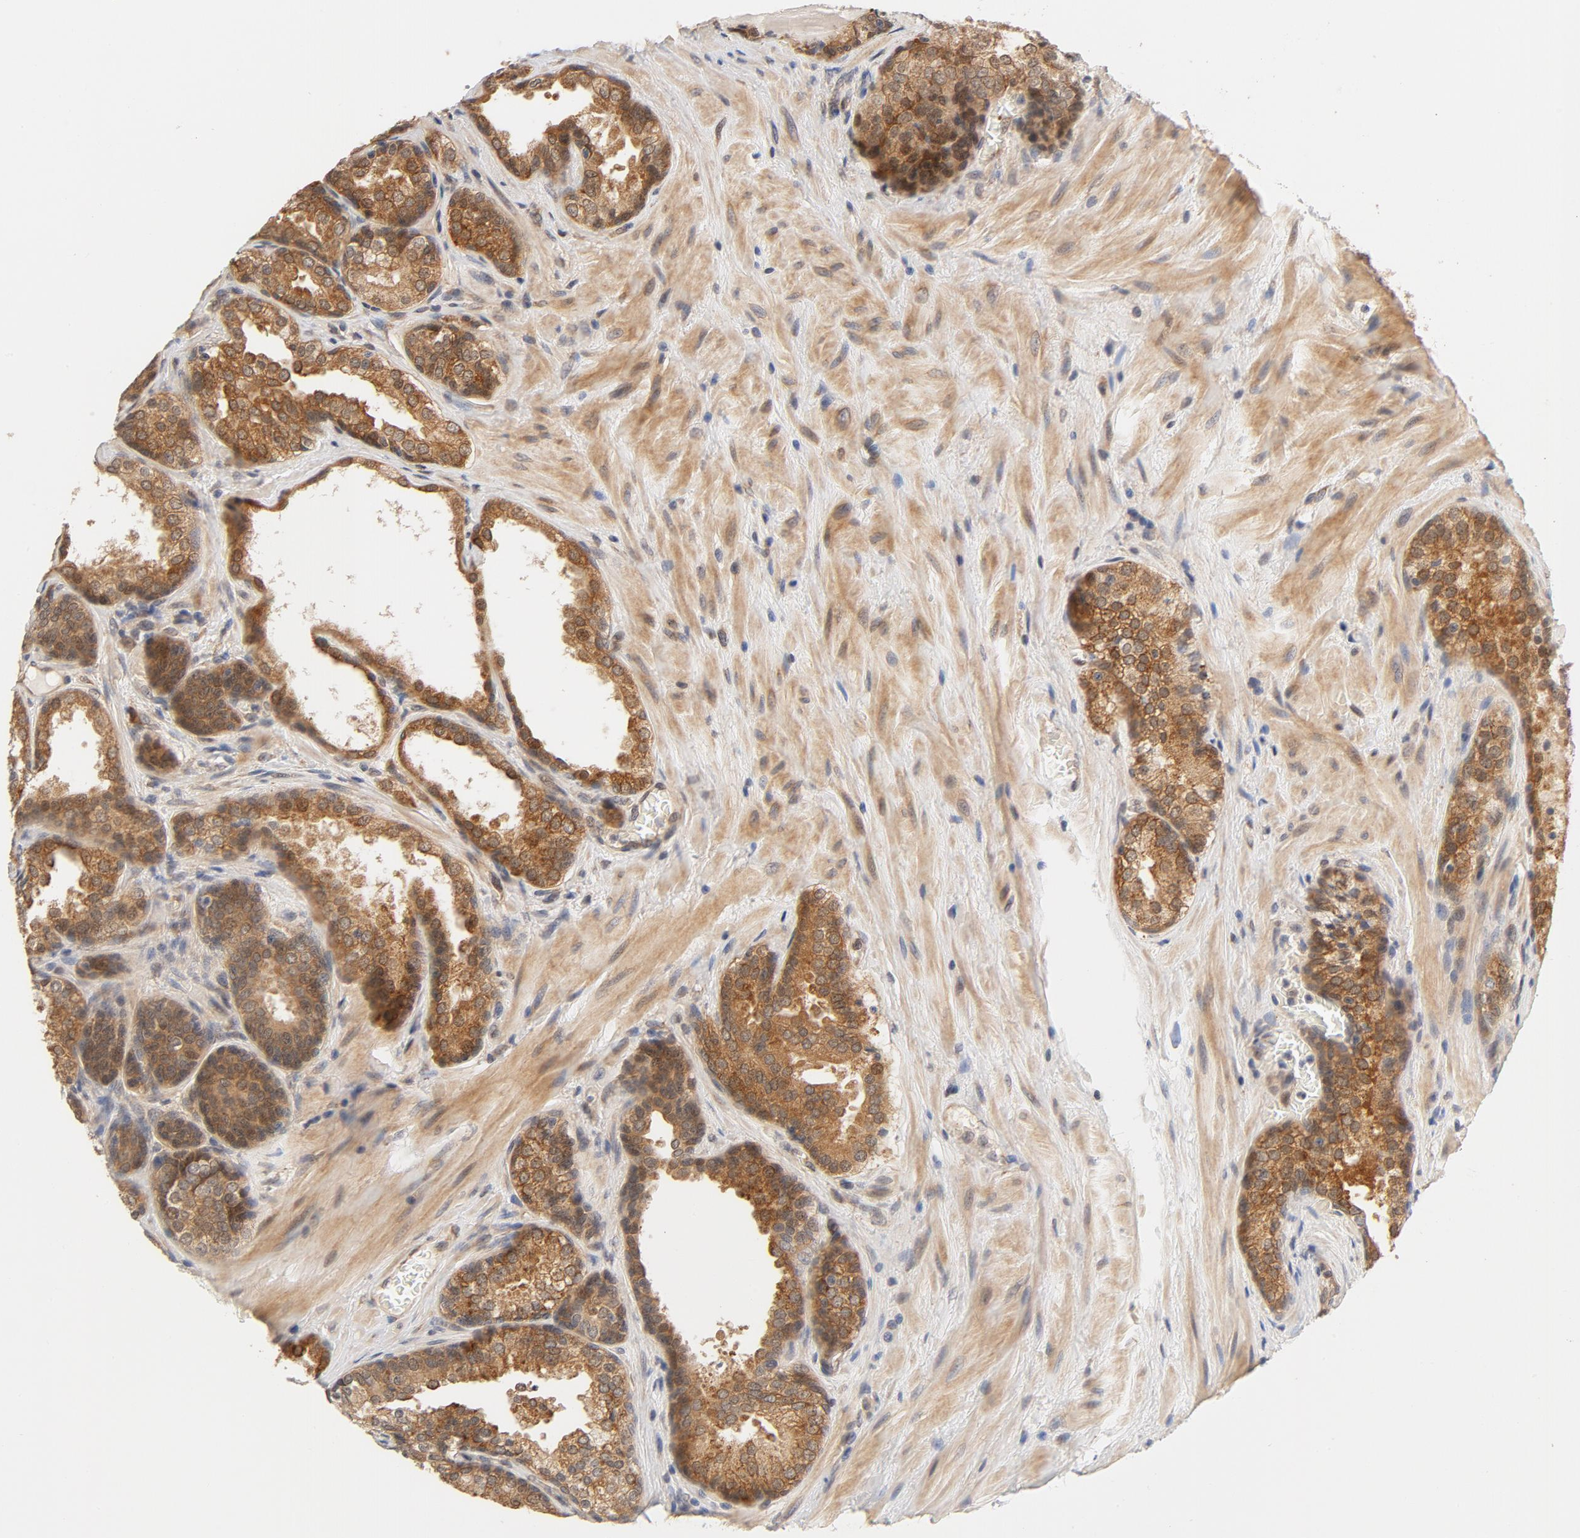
{"staining": {"intensity": "moderate", "quantity": ">75%", "location": "cytoplasmic/membranous"}, "tissue": "prostate cancer", "cell_type": "Tumor cells", "image_type": "cancer", "snomed": [{"axis": "morphology", "description": "Adenocarcinoma, High grade"}, {"axis": "topography", "description": "Prostate"}], "caption": "Immunohistochemistry (DAB) staining of high-grade adenocarcinoma (prostate) demonstrates moderate cytoplasmic/membranous protein positivity in about >75% of tumor cells.", "gene": "EIF4E", "patient": {"sex": "male", "age": 70}}